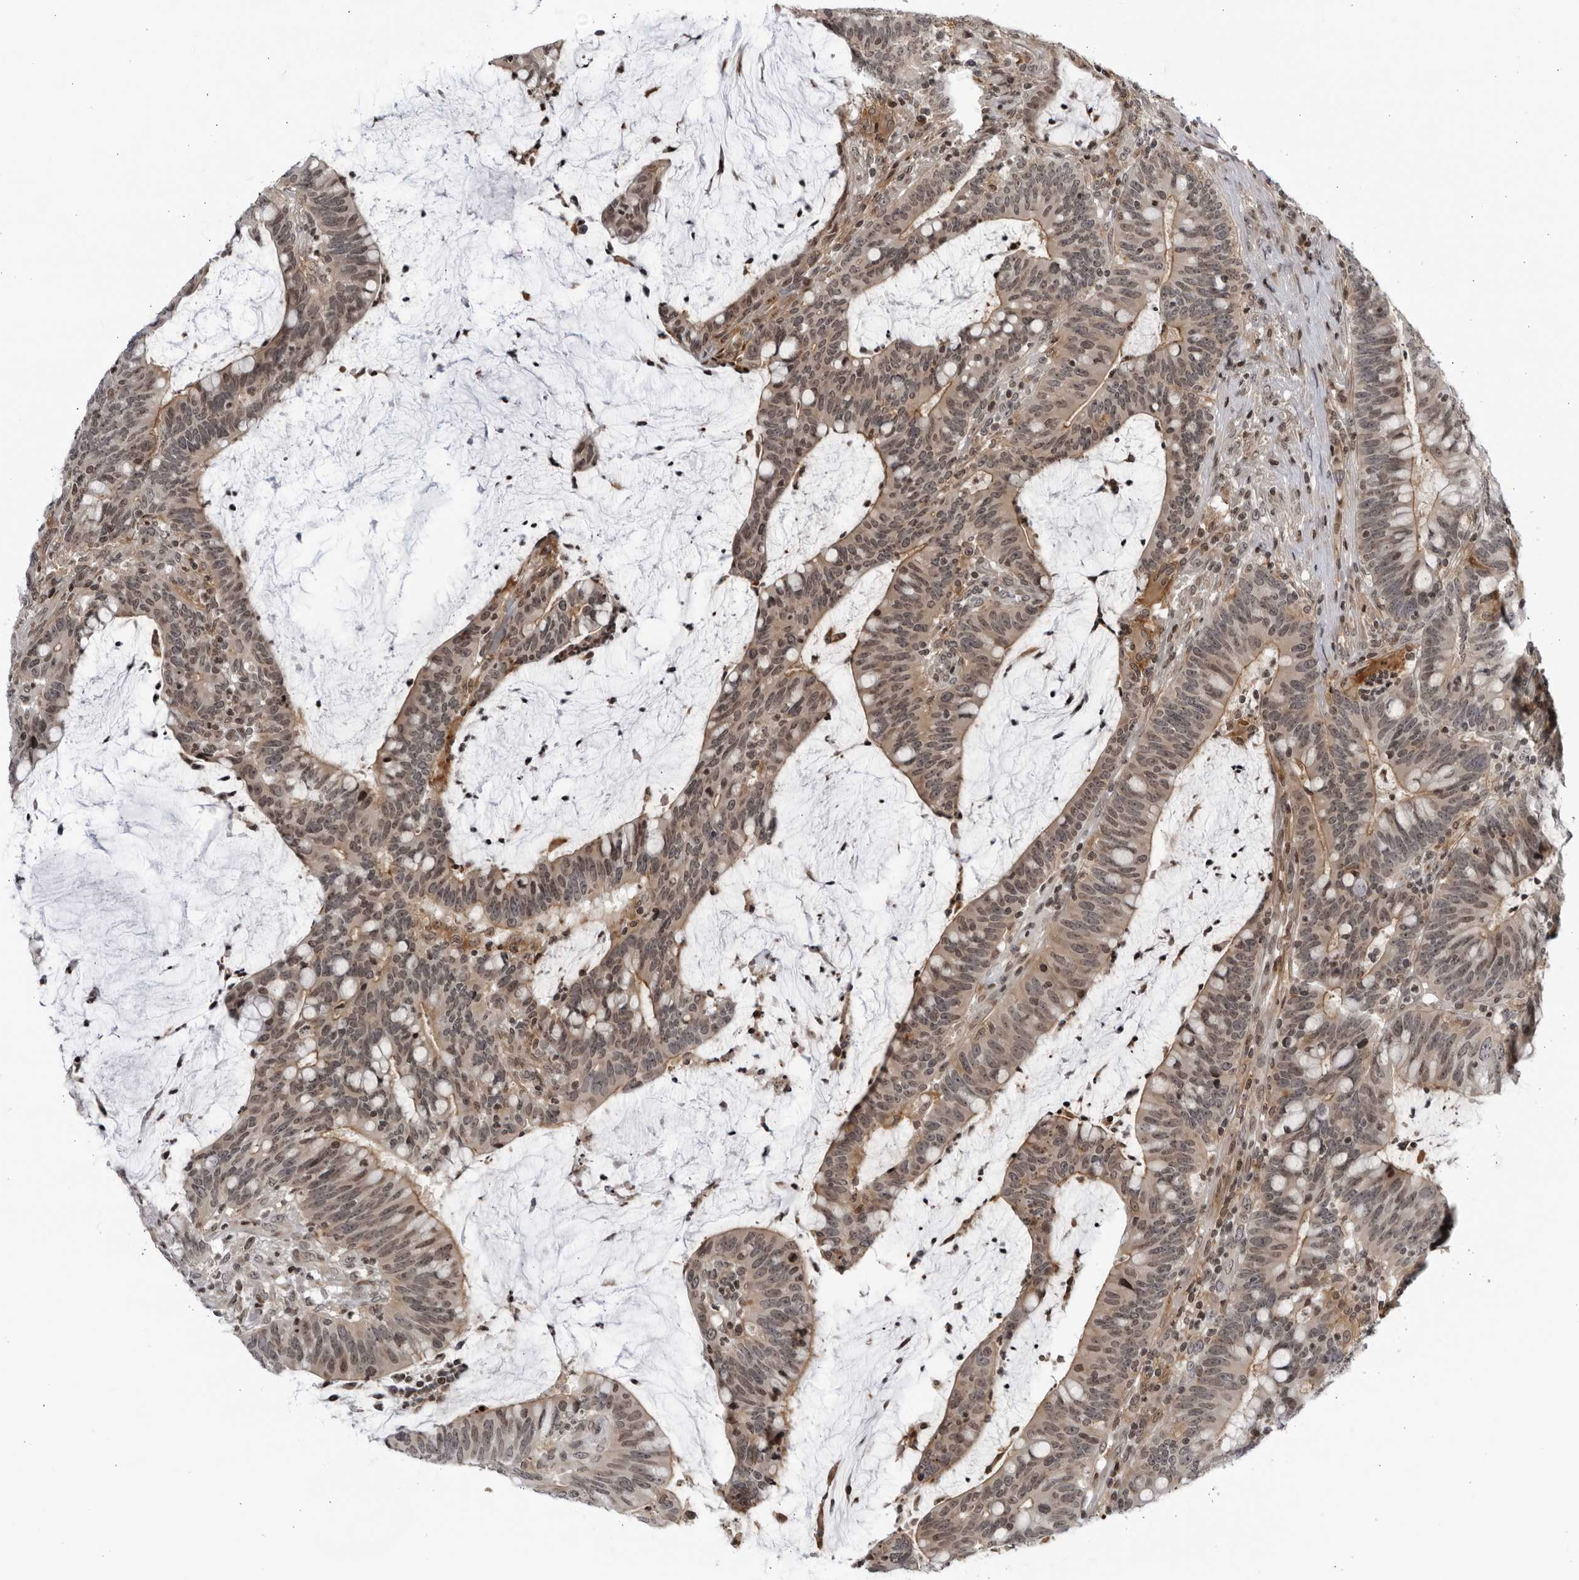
{"staining": {"intensity": "moderate", "quantity": ">75%", "location": "cytoplasmic/membranous,nuclear"}, "tissue": "colorectal cancer", "cell_type": "Tumor cells", "image_type": "cancer", "snomed": [{"axis": "morphology", "description": "Adenocarcinoma, NOS"}, {"axis": "topography", "description": "Colon"}], "caption": "Colorectal cancer tissue reveals moderate cytoplasmic/membranous and nuclear positivity in approximately >75% of tumor cells", "gene": "DTL", "patient": {"sex": "female", "age": 66}}